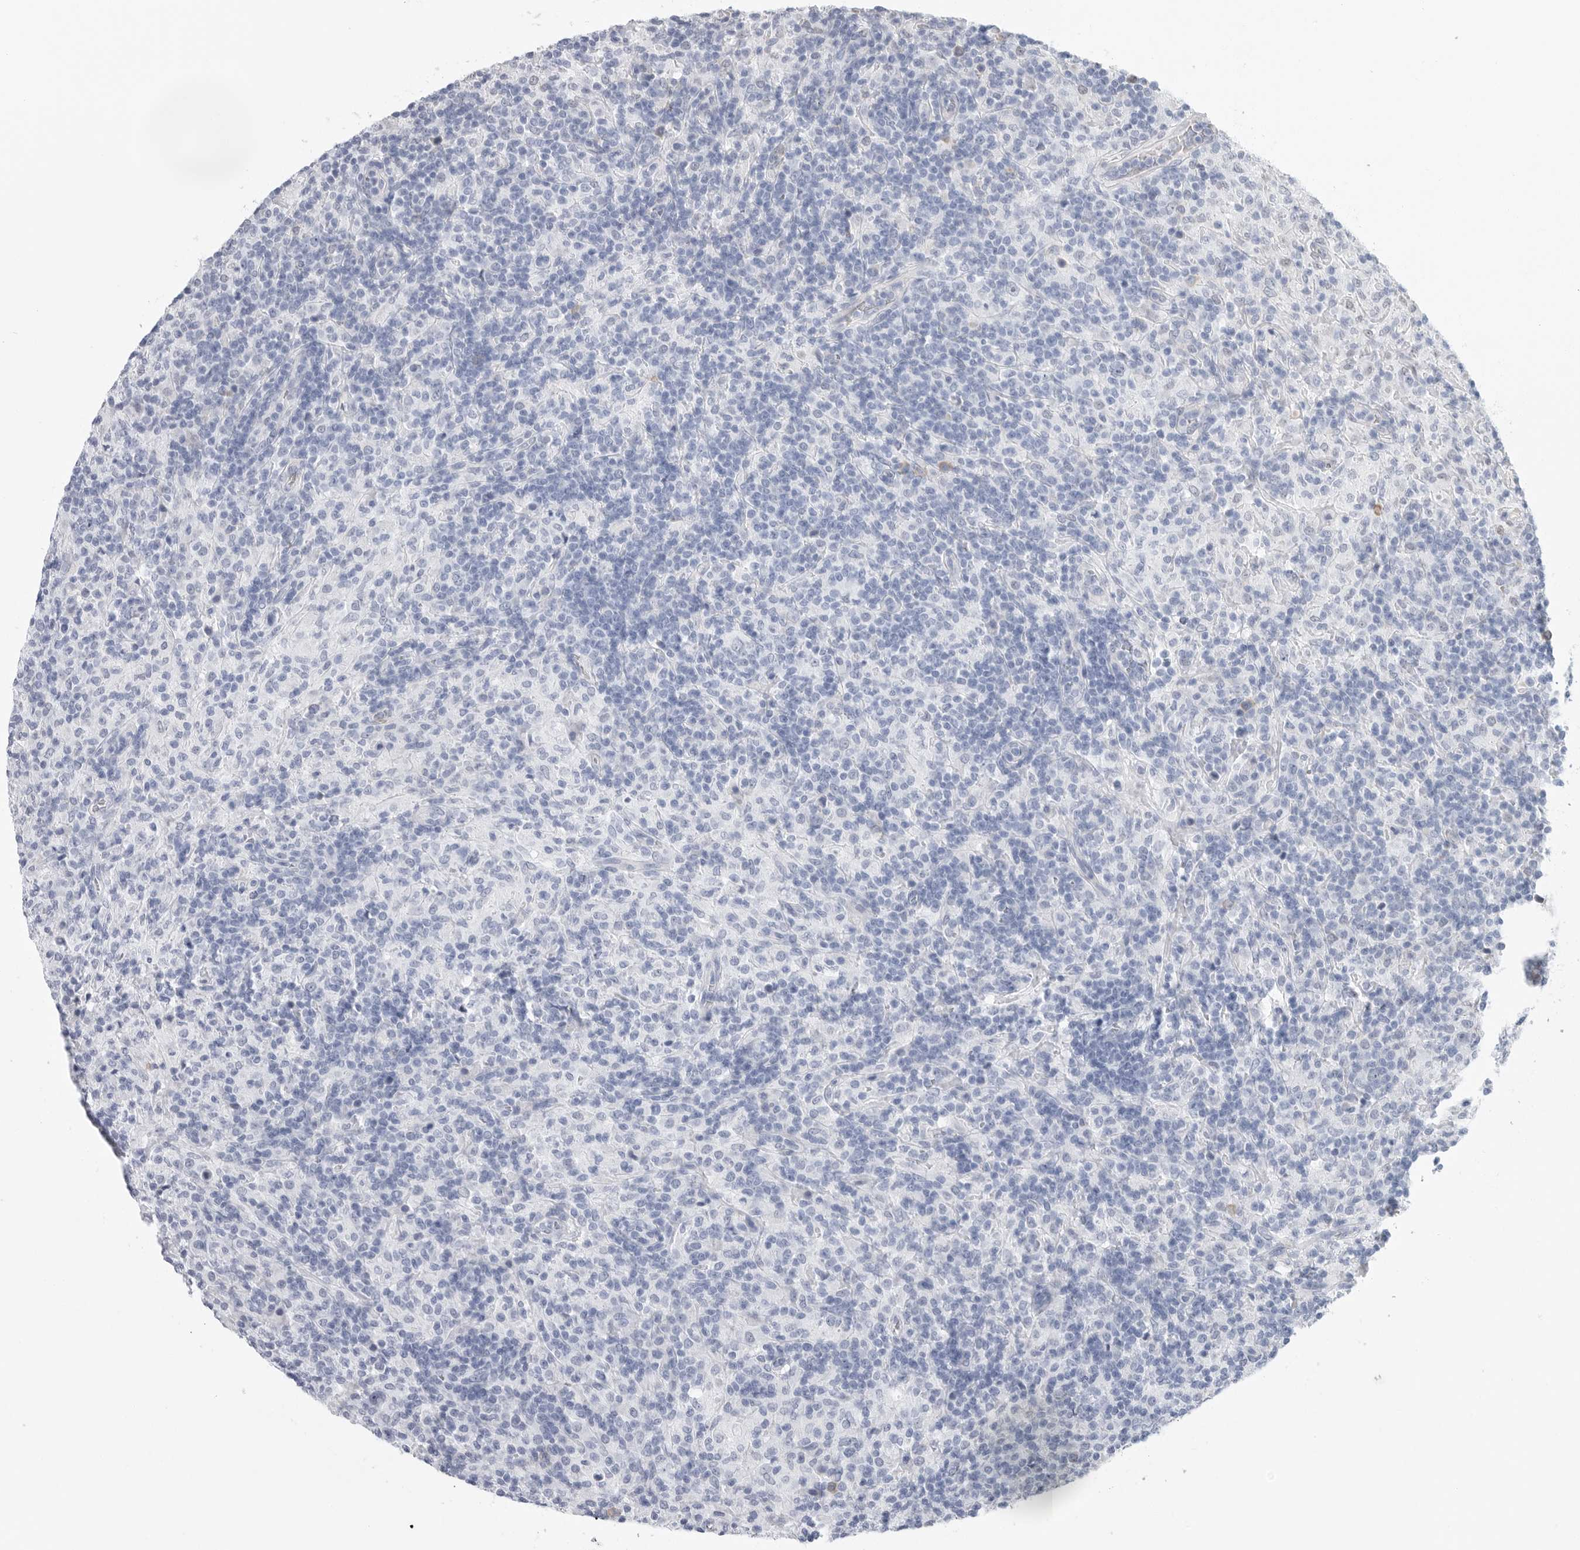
{"staining": {"intensity": "negative", "quantity": "none", "location": "none"}, "tissue": "lymphoma", "cell_type": "Tumor cells", "image_type": "cancer", "snomed": [{"axis": "morphology", "description": "Hodgkin's disease, NOS"}, {"axis": "topography", "description": "Lymph node"}], "caption": "Immunohistochemical staining of human lymphoma exhibits no significant expression in tumor cells.", "gene": "ARHGEF10", "patient": {"sex": "male", "age": 70}}